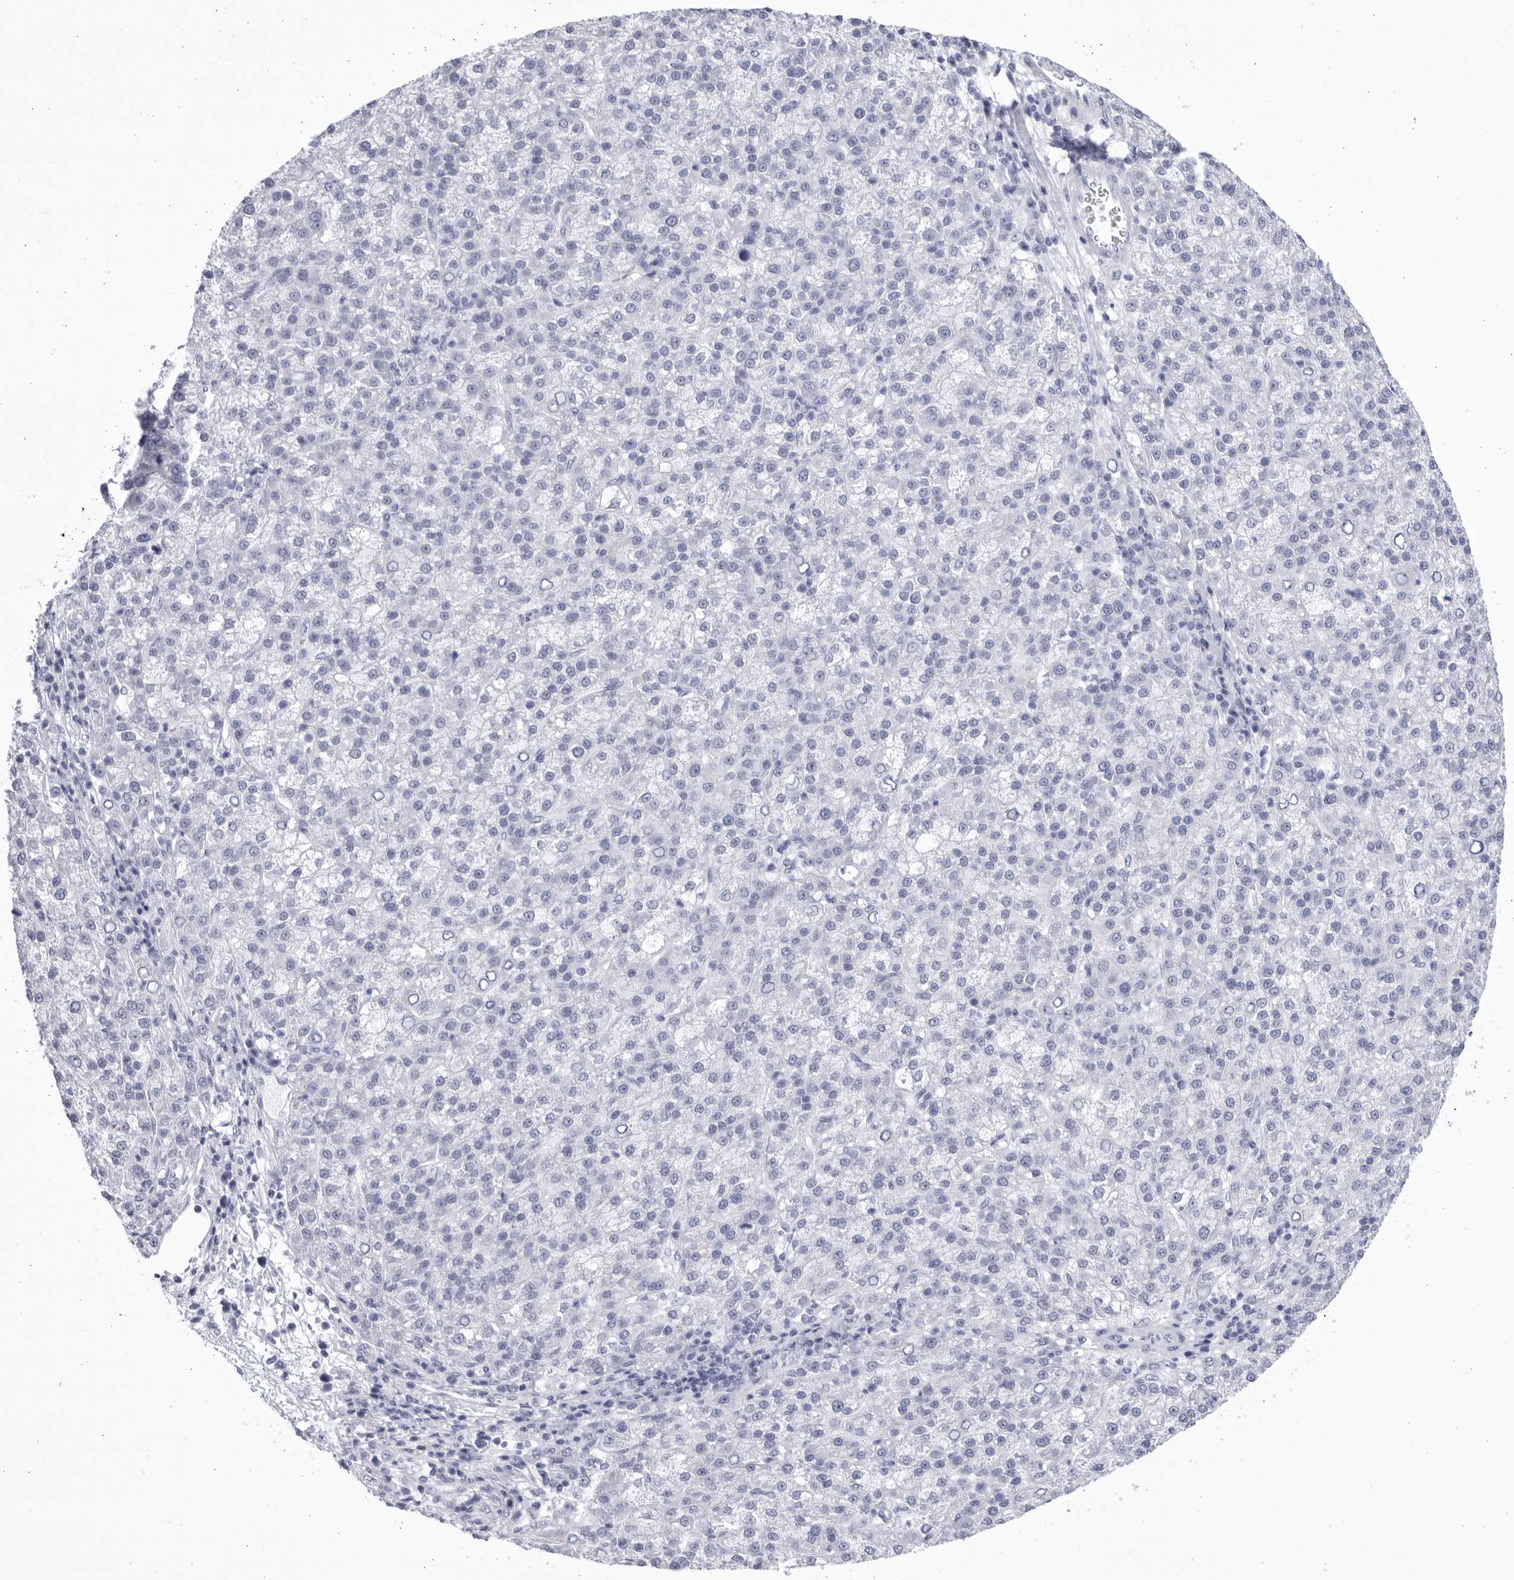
{"staining": {"intensity": "negative", "quantity": "none", "location": "none"}, "tissue": "liver cancer", "cell_type": "Tumor cells", "image_type": "cancer", "snomed": [{"axis": "morphology", "description": "Carcinoma, Hepatocellular, NOS"}, {"axis": "topography", "description": "Liver"}], "caption": "Tumor cells are negative for brown protein staining in liver cancer (hepatocellular carcinoma).", "gene": "CCDC181", "patient": {"sex": "female", "age": 58}}